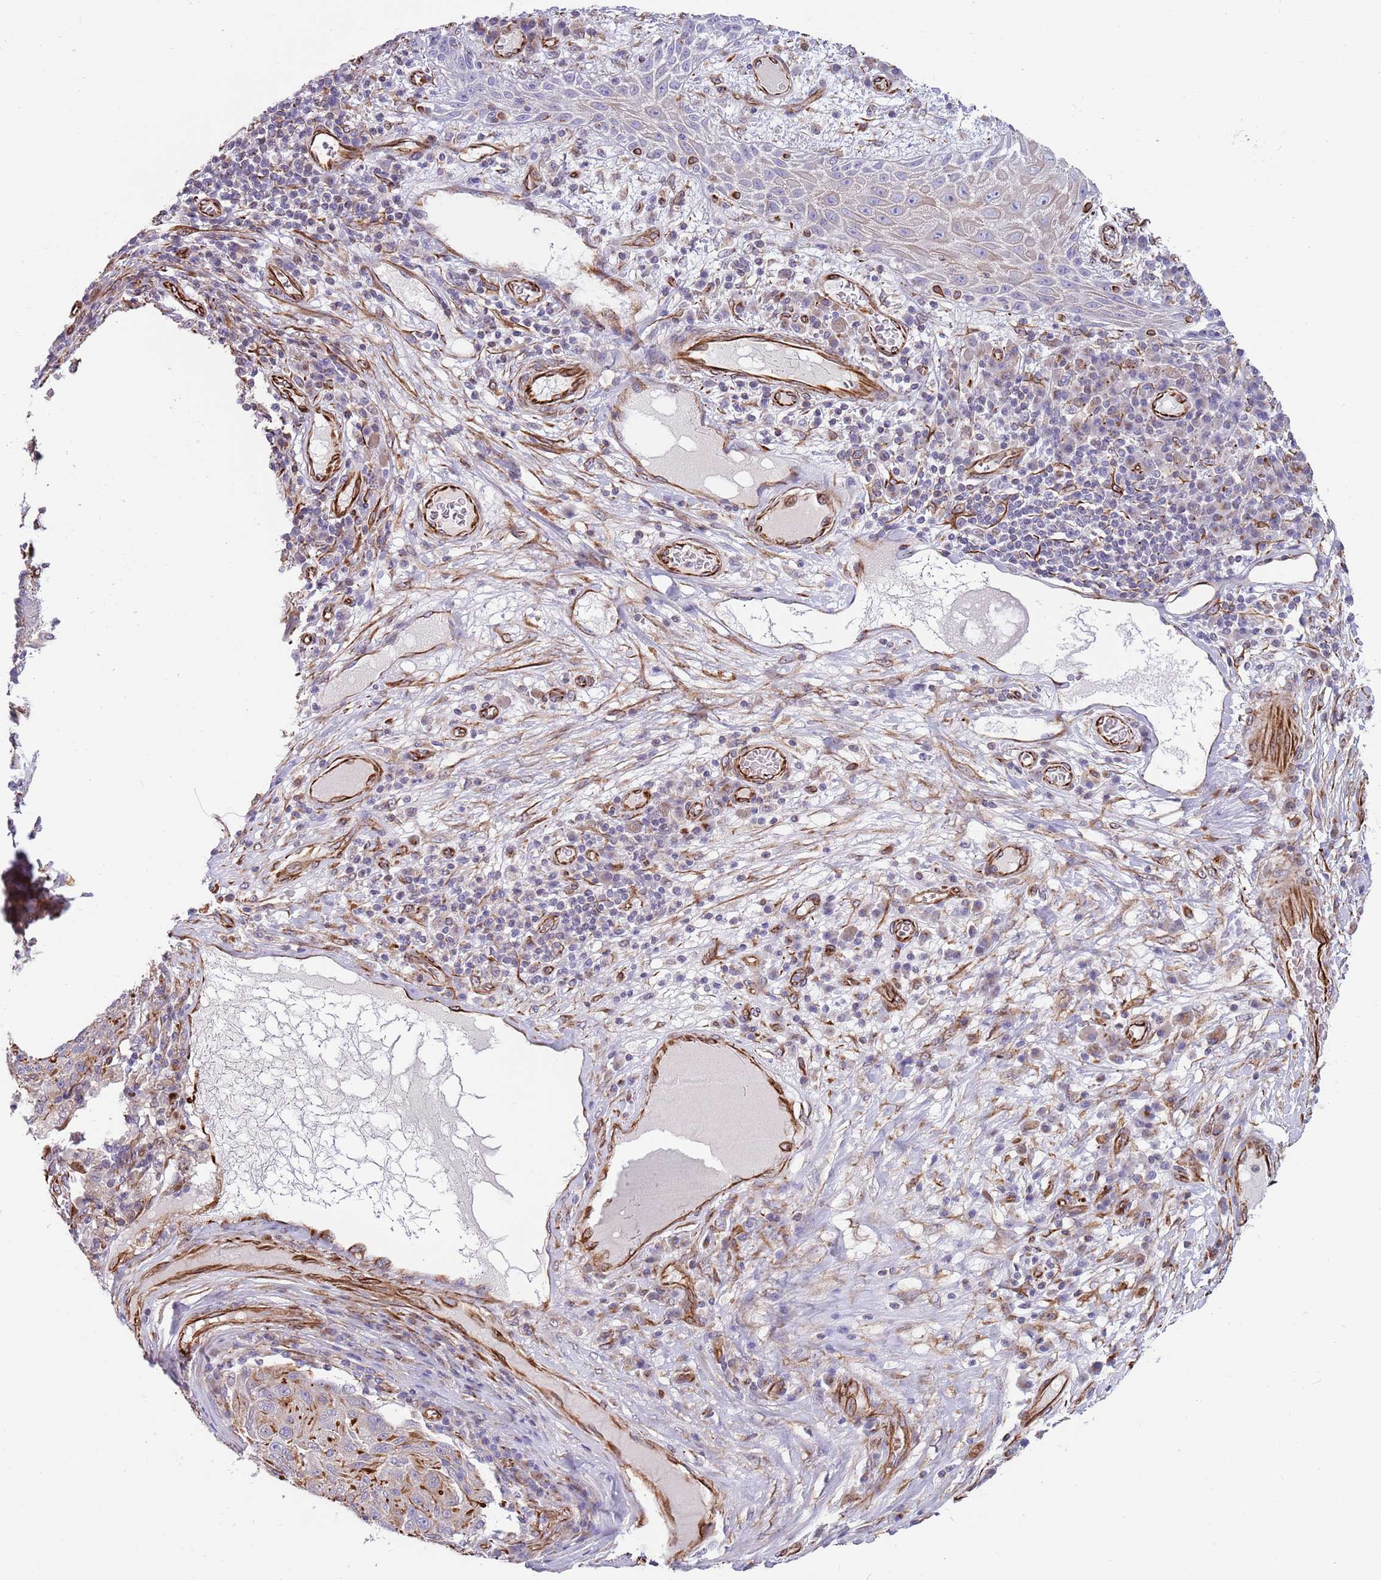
{"staining": {"intensity": "negative", "quantity": "none", "location": "none"}, "tissue": "melanoma", "cell_type": "Tumor cells", "image_type": "cancer", "snomed": [{"axis": "morphology", "description": "Malignant melanoma, NOS"}, {"axis": "topography", "description": "Skin"}], "caption": "Immunohistochemistry (IHC) image of malignant melanoma stained for a protein (brown), which exhibits no staining in tumor cells.", "gene": "MOGAT1", "patient": {"sex": "male", "age": 53}}